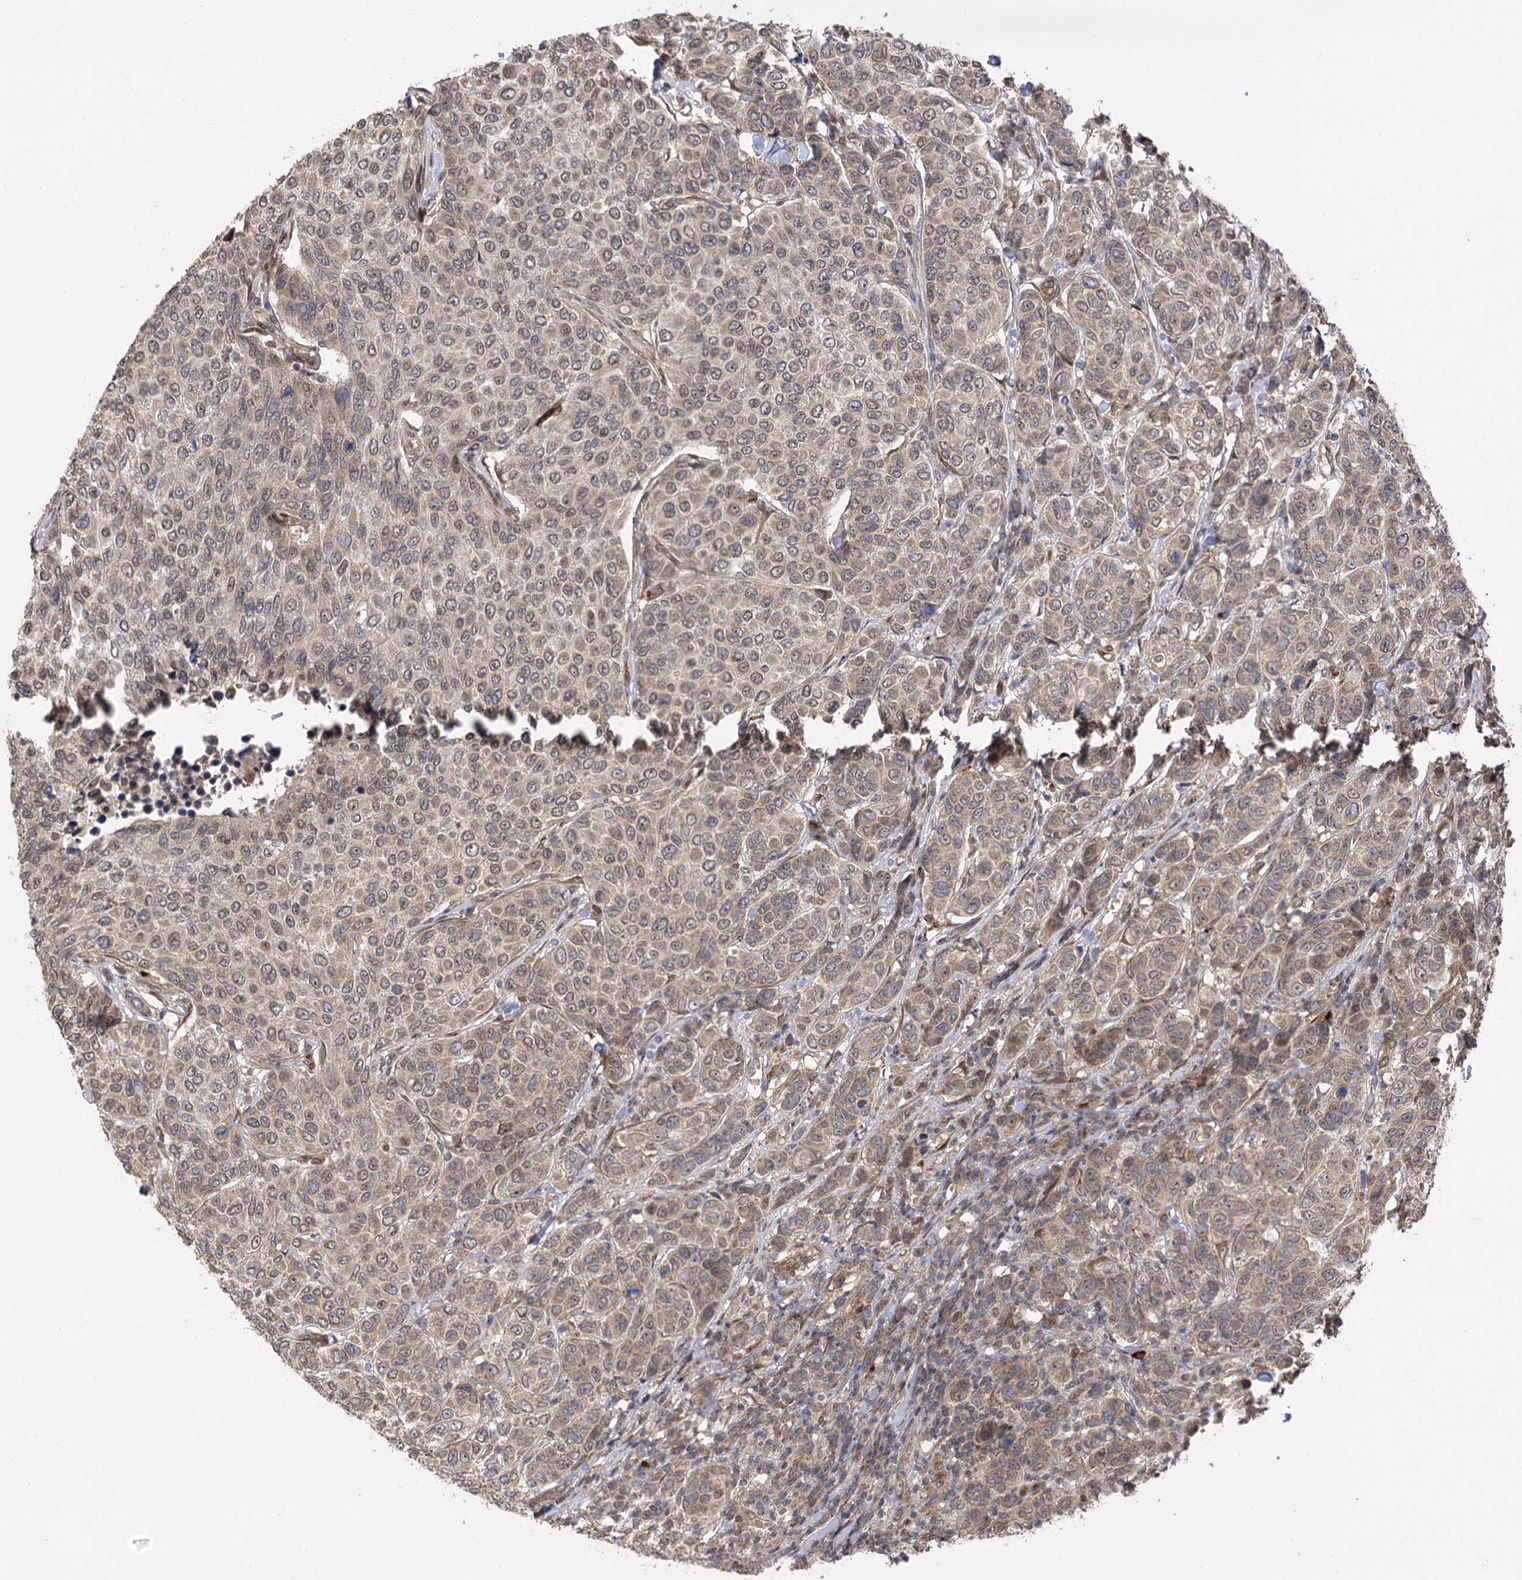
{"staining": {"intensity": "weak", "quantity": "<25%", "location": "cytoplasmic/membranous,nuclear"}, "tissue": "breast cancer", "cell_type": "Tumor cells", "image_type": "cancer", "snomed": [{"axis": "morphology", "description": "Duct carcinoma"}, {"axis": "topography", "description": "Breast"}], "caption": "A histopathology image of breast infiltrating ductal carcinoma stained for a protein shows no brown staining in tumor cells.", "gene": "TENM2", "patient": {"sex": "female", "age": 55}}